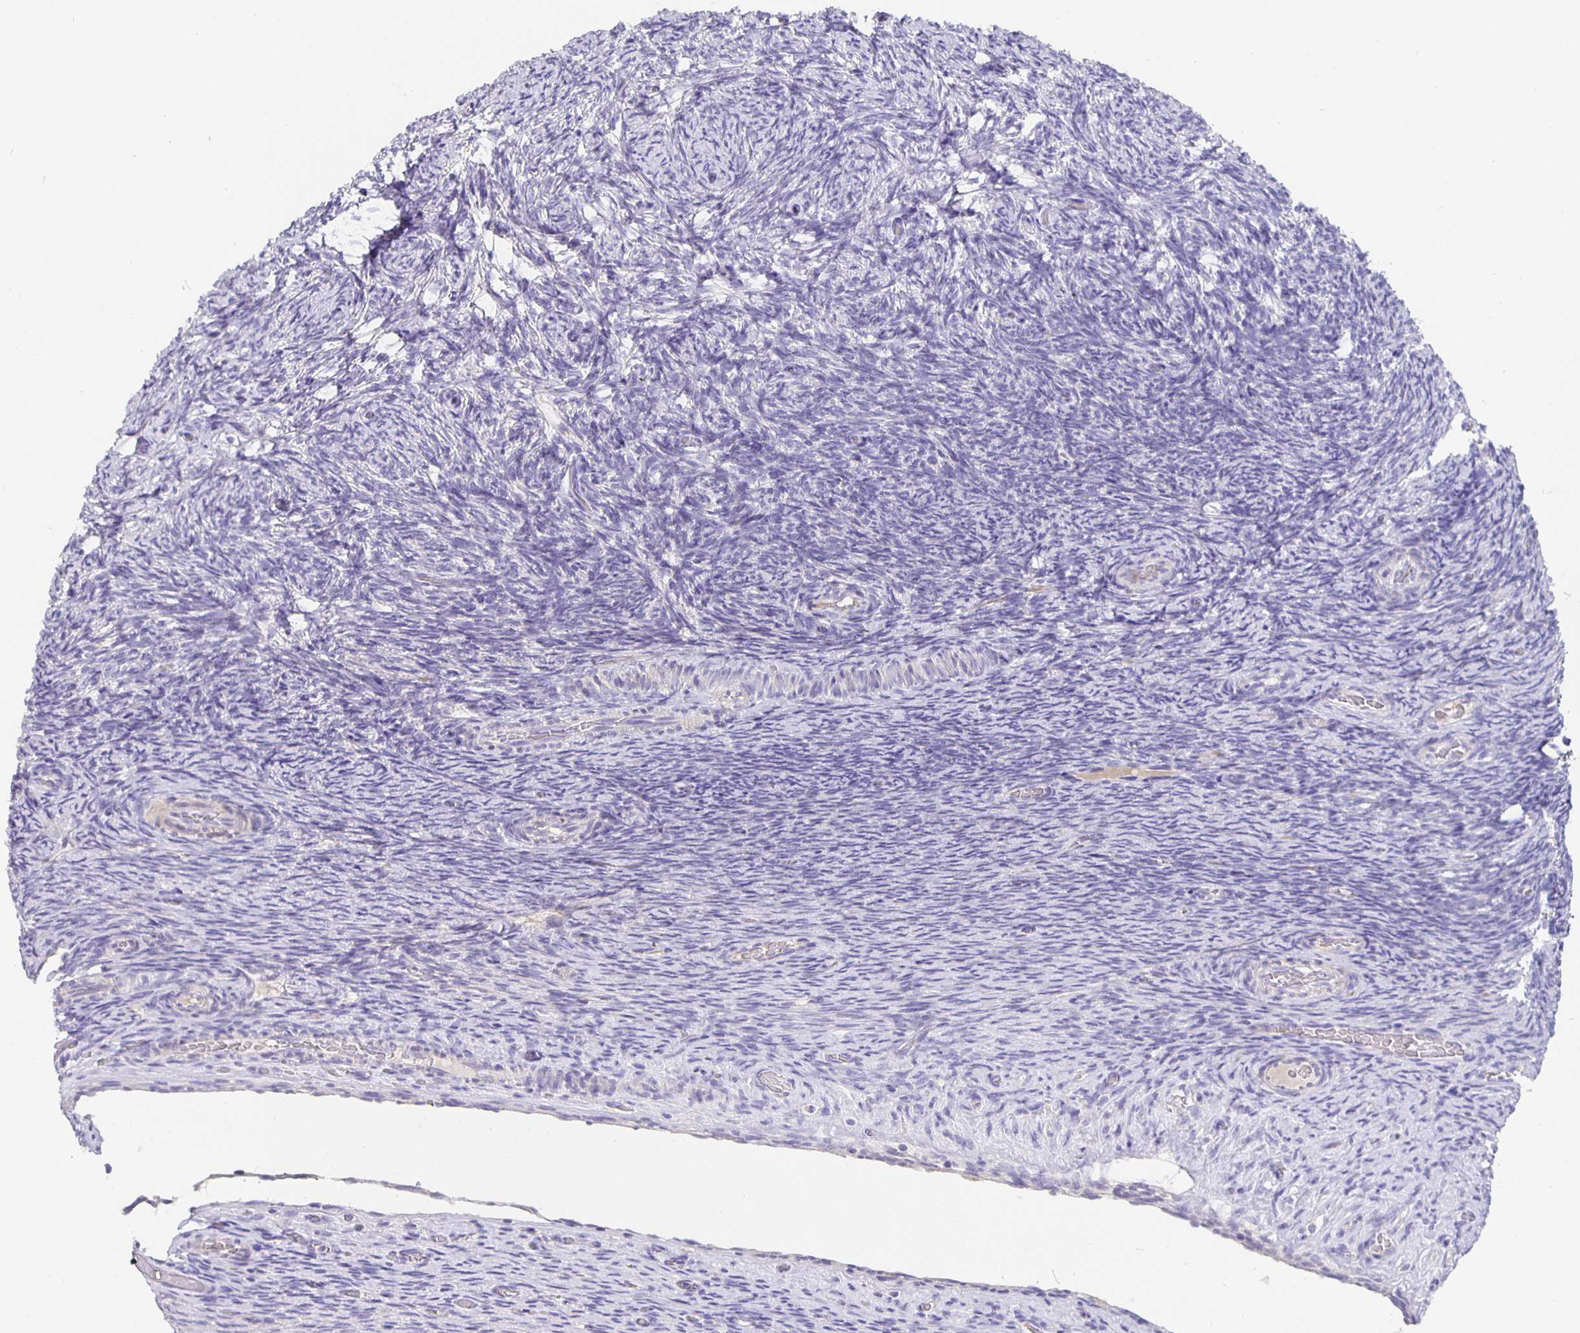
{"staining": {"intensity": "negative", "quantity": "none", "location": "none"}, "tissue": "ovary", "cell_type": "Ovarian stroma cells", "image_type": "normal", "snomed": [{"axis": "morphology", "description": "Normal tissue, NOS"}, {"axis": "topography", "description": "Ovary"}], "caption": "Ovarian stroma cells show no significant staining in benign ovary. (Stains: DAB IHC with hematoxylin counter stain, Microscopy: brightfield microscopy at high magnification).", "gene": "CFAP74", "patient": {"sex": "female", "age": 34}}